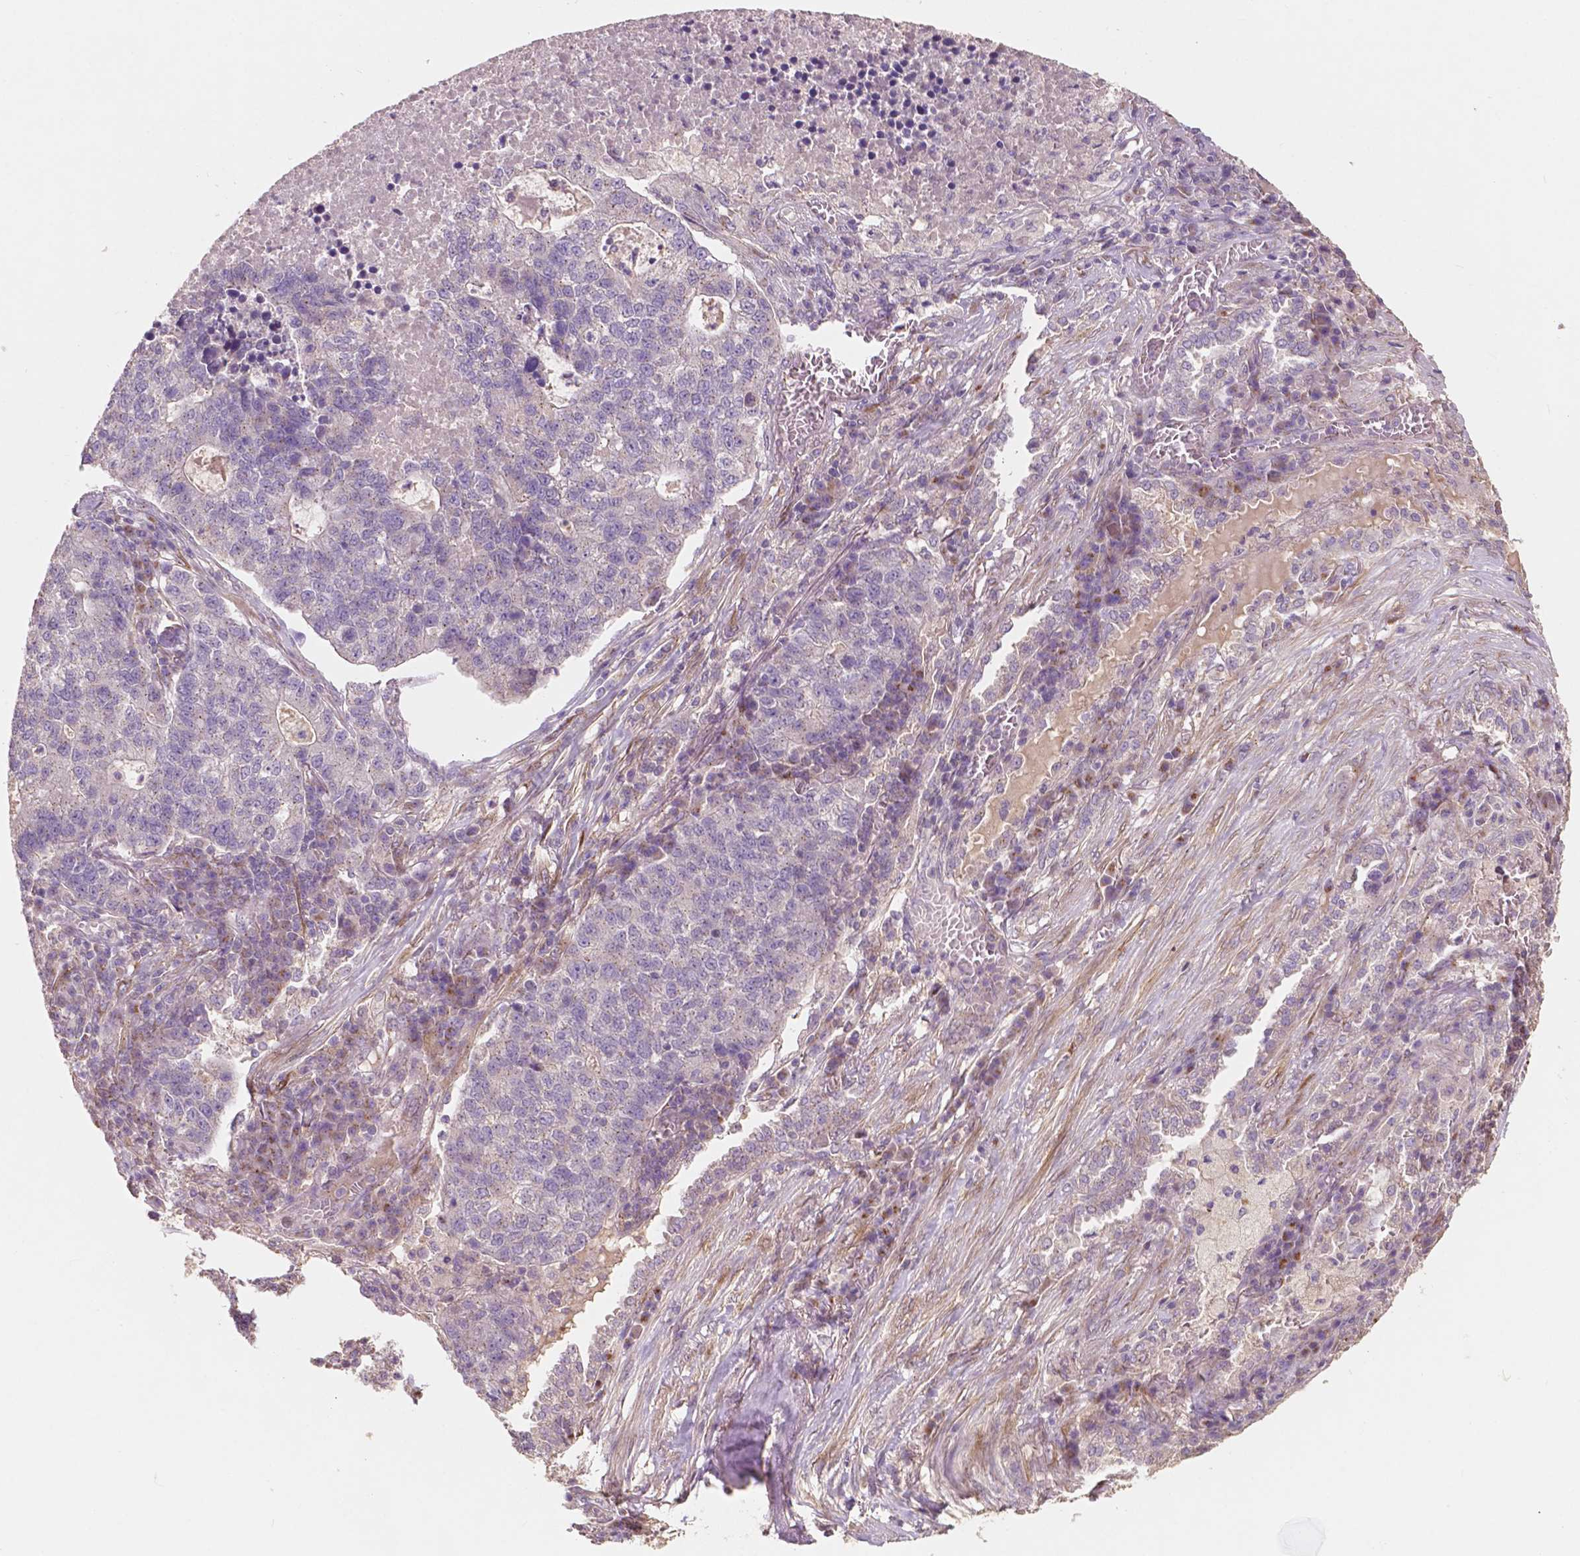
{"staining": {"intensity": "negative", "quantity": "none", "location": "none"}, "tissue": "lung cancer", "cell_type": "Tumor cells", "image_type": "cancer", "snomed": [{"axis": "morphology", "description": "Adenocarcinoma, NOS"}, {"axis": "topography", "description": "Lung"}], "caption": "Immunohistochemical staining of human lung cancer (adenocarcinoma) exhibits no significant expression in tumor cells. (Stains: DAB (3,3'-diaminobenzidine) immunohistochemistry with hematoxylin counter stain, Microscopy: brightfield microscopy at high magnification).", "gene": "CHPT1", "patient": {"sex": "male", "age": 57}}